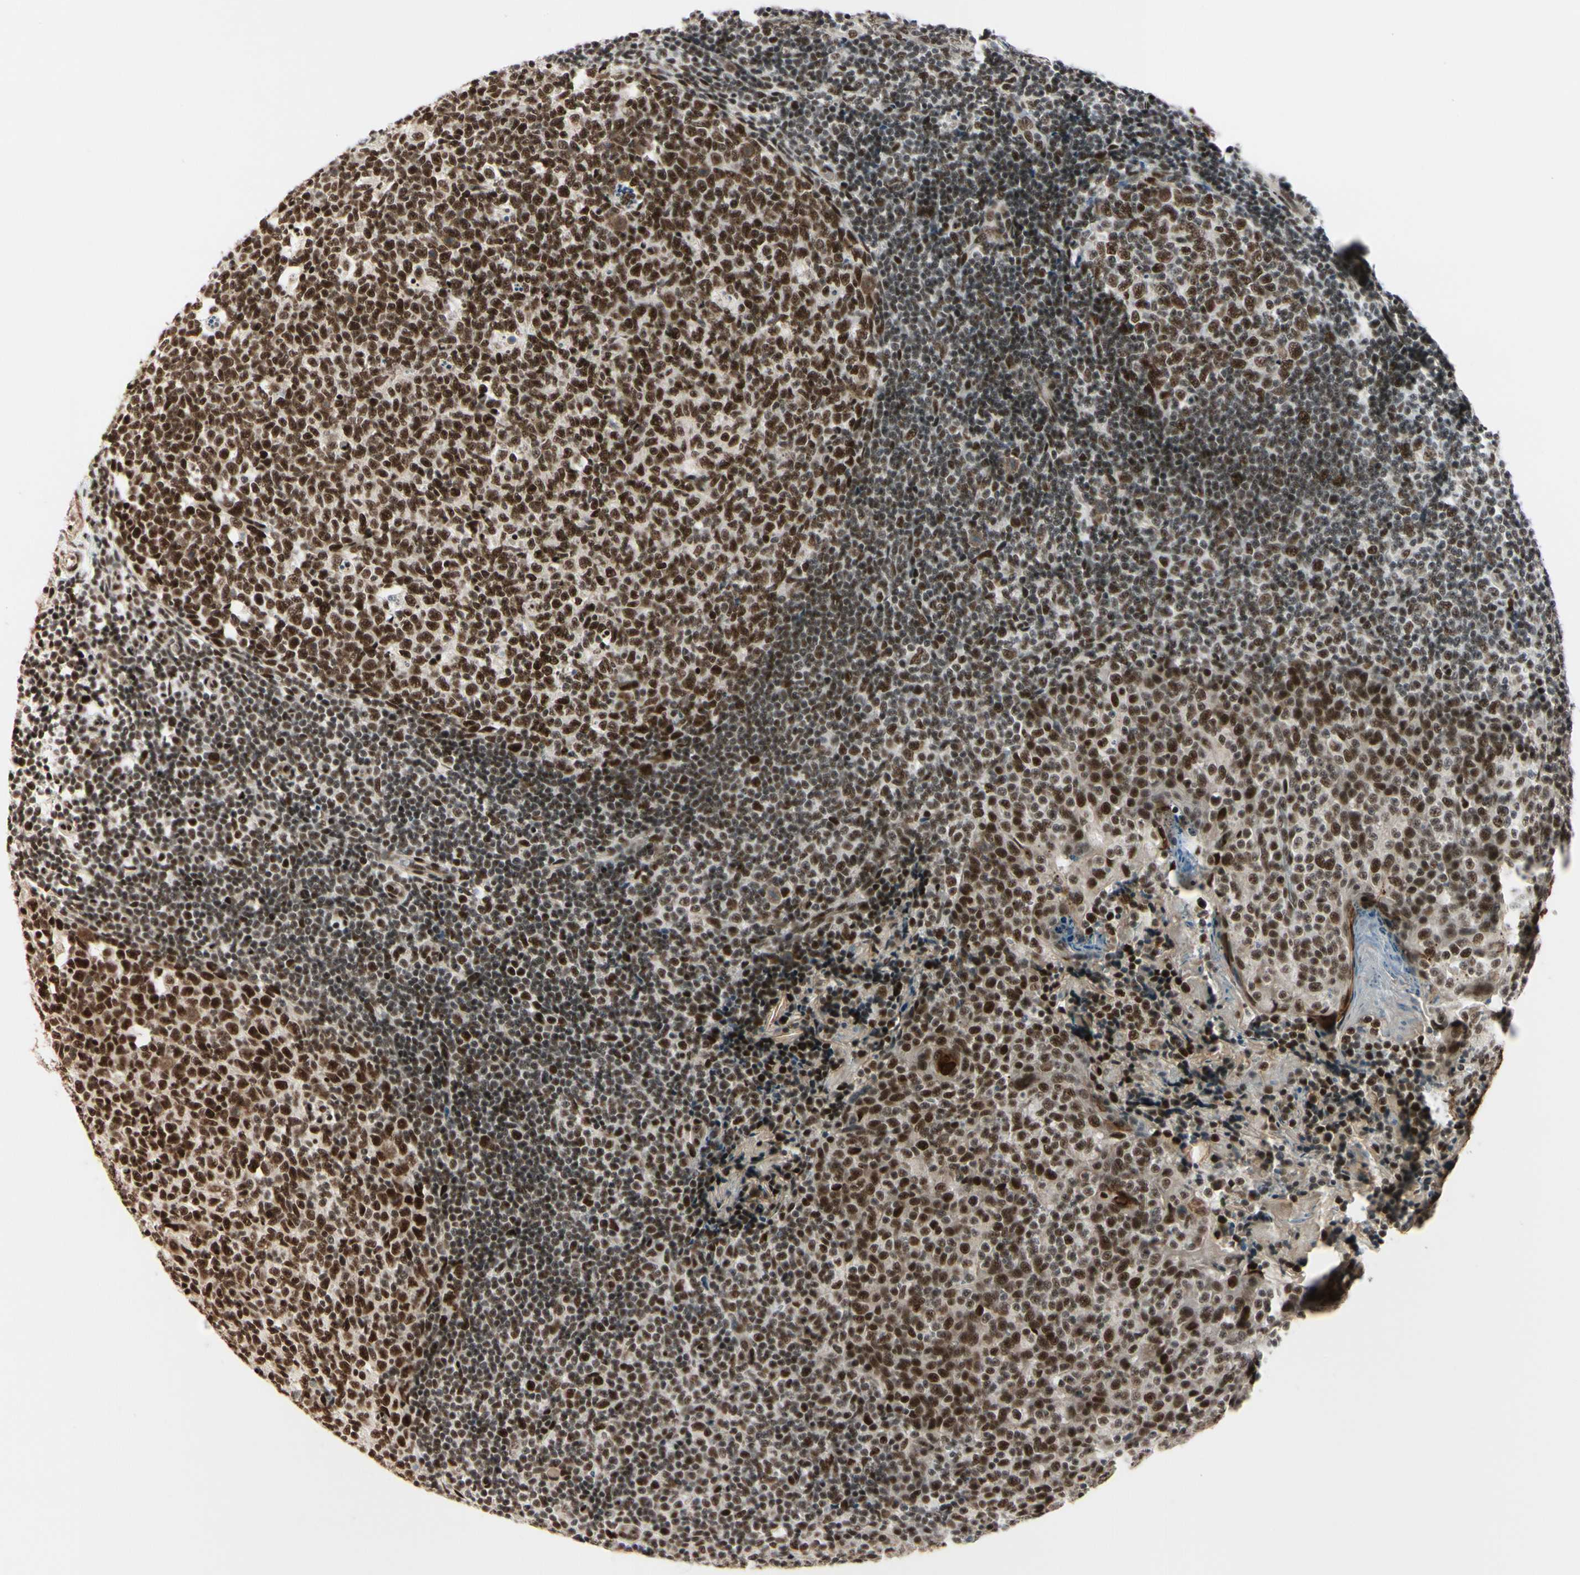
{"staining": {"intensity": "strong", "quantity": ">75%", "location": "nuclear"}, "tissue": "tonsil", "cell_type": "Germinal center cells", "image_type": "normal", "snomed": [{"axis": "morphology", "description": "Normal tissue, NOS"}, {"axis": "topography", "description": "Tonsil"}], "caption": "Immunohistochemistry (IHC) staining of benign tonsil, which reveals high levels of strong nuclear expression in approximately >75% of germinal center cells indicating strong nuclear protein expression. The staining was performed using DAB (brown) for protein detection and nuclei were counterstained in hematoxylin (blue).", "gene": "CHAMP1", "patient": {"sex": "female", "age": 19}}